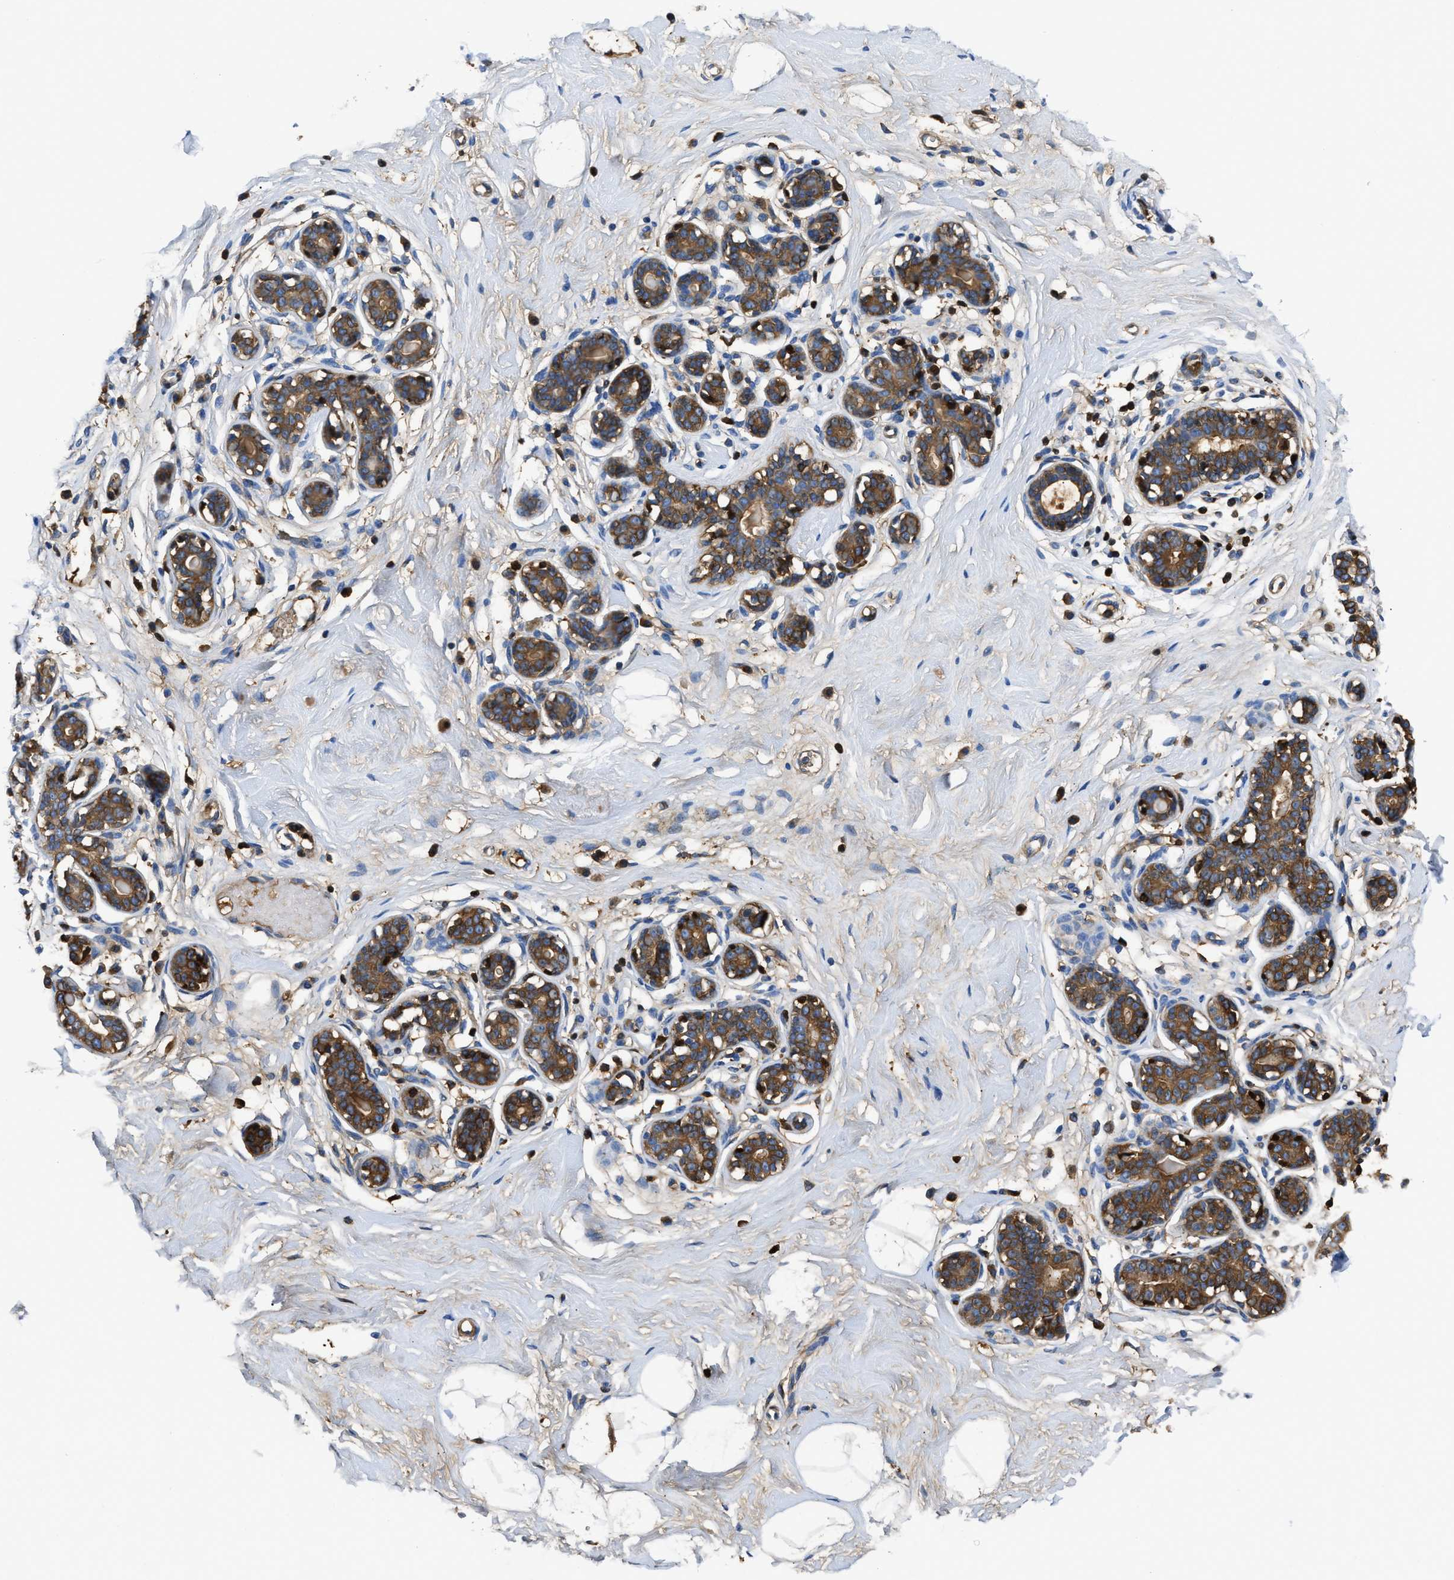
{"staining": {"intensity": "negative", "quantity": "none", "location": "none"}, "tissue": "breast", "cell_type": "Adipocytes", "image_type": "normal", "snomed": [{"axis": "morphology", "description": "Normal tissue, NOS"}, {"axis": "topography", "description": "Breast"}], "caption": "Histopathology image shows no protein expression in adipocytes of unremarkable breast.", "gene": "GC", "patient": {"sex": "female", "age": 23}}